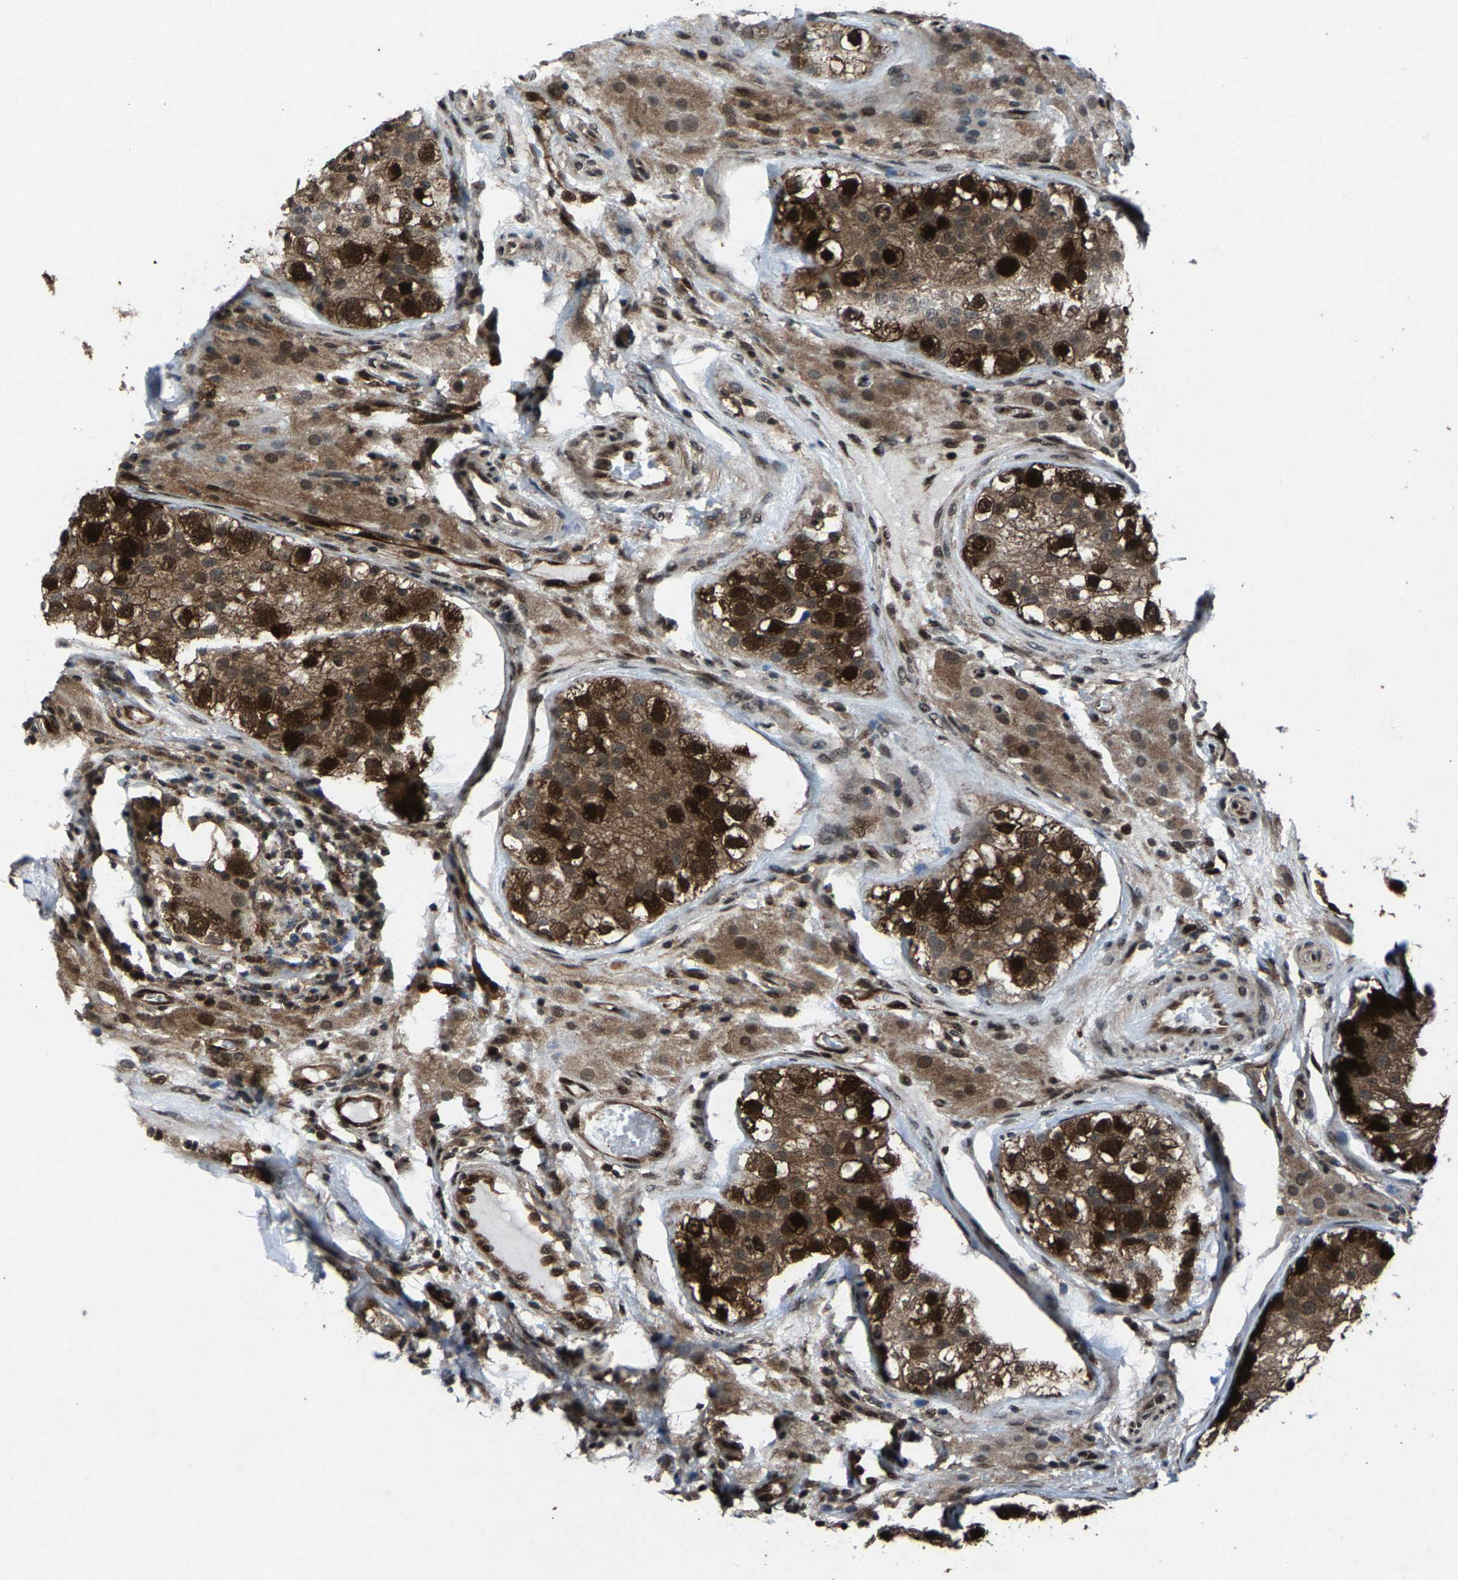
{"staining": {"intensity": "strong", "quantity": "25%-75%", "location": "cytoplasmic/membranous,nuclear"}, "tissue": "testis", "cell_type": "Cells in seminiferous ducts", "image_type": "normal", "snomed": [{"axis": "morphology", "description": "Normal tissue, NOS"}, {"axis": "topography", "description": "Testis"}], "caption": "Protein staining of normal testis demonstrates strong cytoplasmic/membranous,nuclear staining in approximately 25%-75% of cells in seminiferous ducts. The staining was performed using DAB (3,3'-diaminobenzidine) to visualize the protein expression in brown, while the nuclei were stained in blue with hematoxylin (Magnification: 20x).", "gene": "ATXN3", "patient": {"sex": "male", "age": 26}}